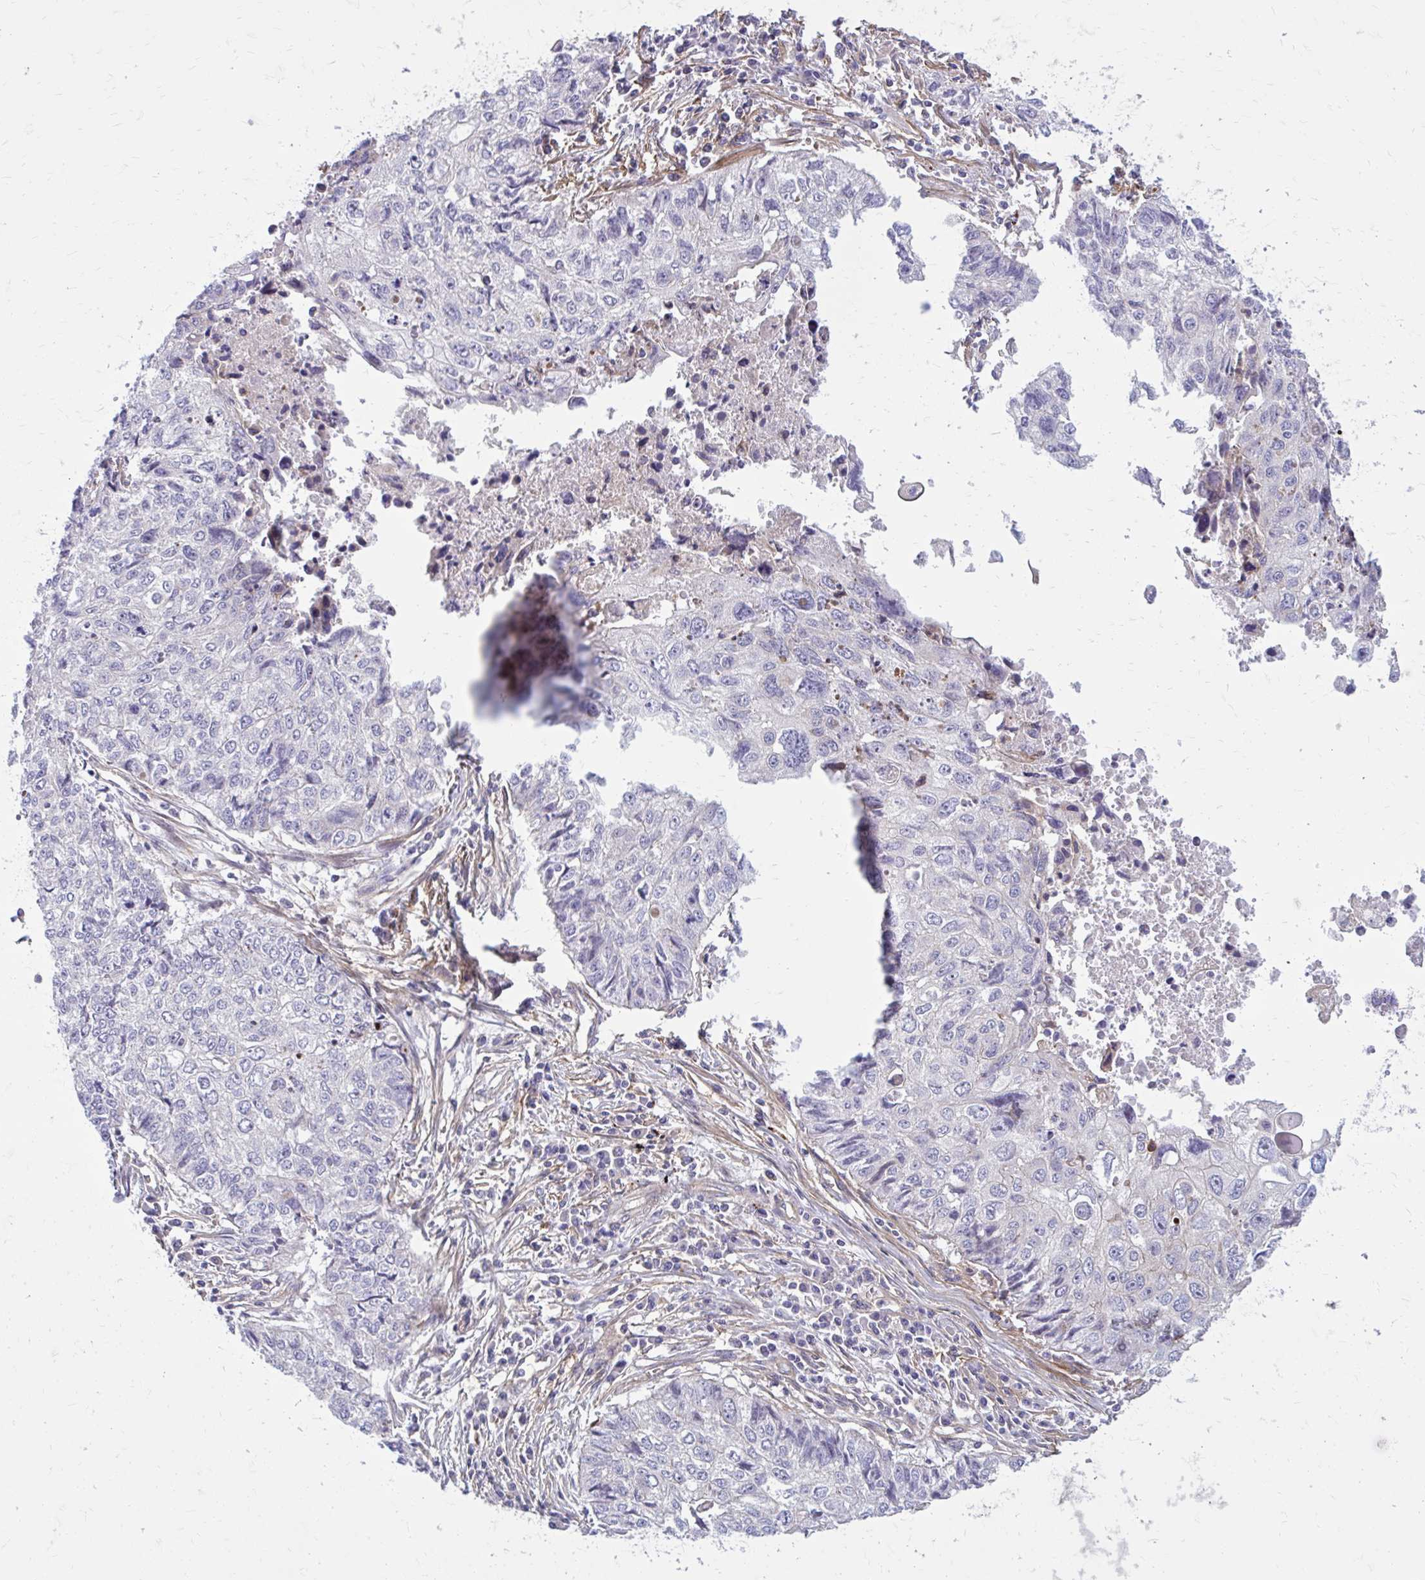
{"staining": {"intensity": "negative", "quantity": "none", "location": "none"}, "tissue": "lung cancer", "cell_type": "Tumor cells", "image_type": "cancer", "snomed": [{"axis": "morphology", "description": "Normal morphology"}, {"axis": "morphology", "description": "Aneuploidy"}, {"axis": "morphology", "description": "Squamous cell carcinoma, NOS"}, {"axis": "topography", "description": "Lymph node"}, {"axis": "topography", "description": "Lung"}], "caption": "Immunohistochemistry histopathology image of human lung squamous cell carcinoma stained for a protein (brown), which shows no expression in tumor cells.", "gene": "FAP", "patient": {"sex": "female", "age": 76}}